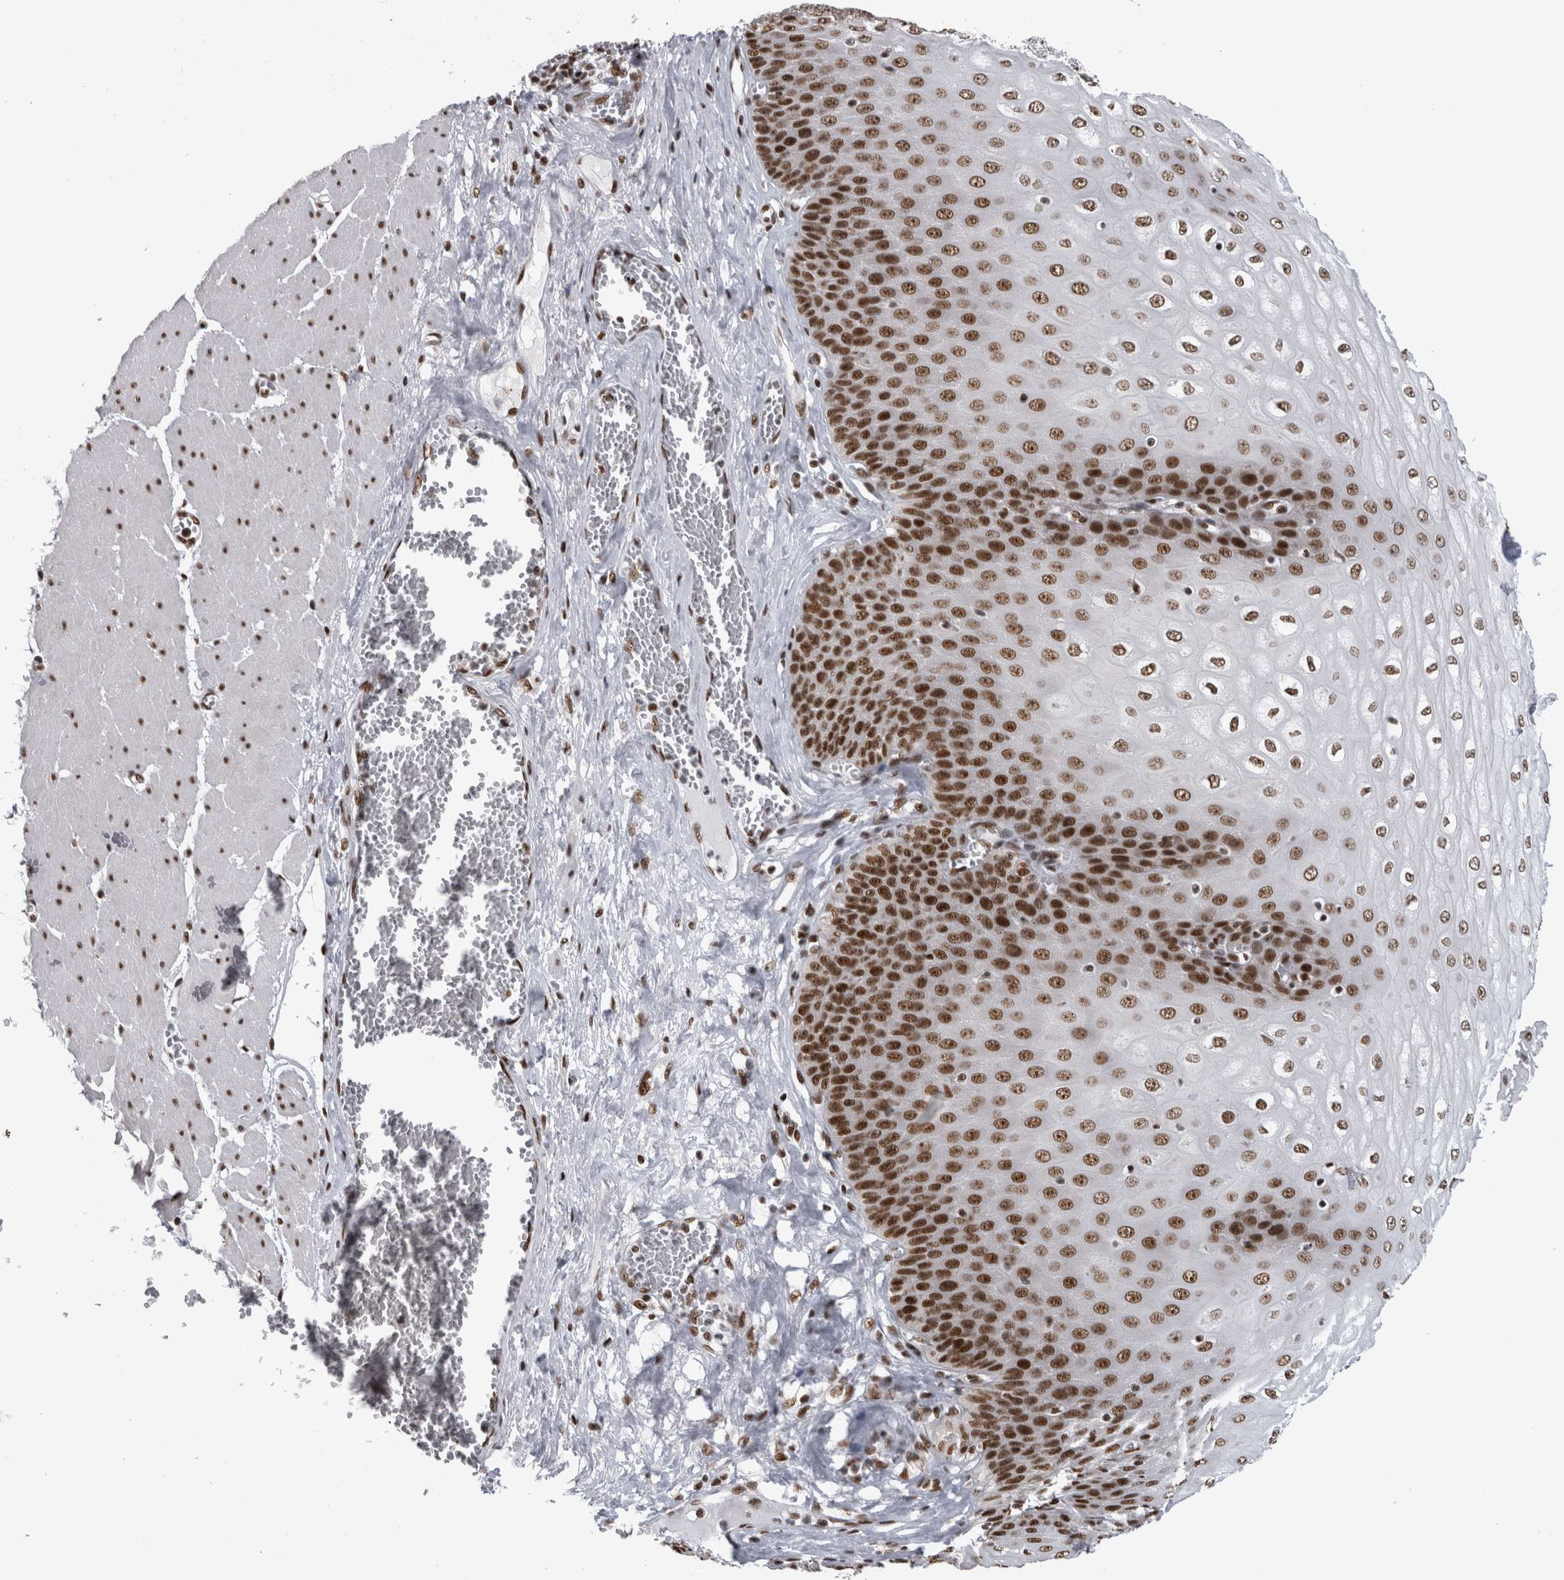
{"staining": {"intensity": "strong", "quantity": ">75%", "location": "nuclear"}, "tissue": "esophagus", "cell_type": "Squamous epithelial cells", "image_type": "normal", "snomed": [{"axis": "morphology", "description": "Normal tissue, NOS"}, {"axis": "topography", "description": "Esophagus"}], "caption": "Immunohistochemistry of unremarkable esophagus demonstrates high levels of strong nuclear staining in about >75% of squamous epithelial cells. (Brightfield microscopy of DAB IHC at high magnification).", "gene": "ZSCAN2", "patient": {"sex": "male", "age": 60}}